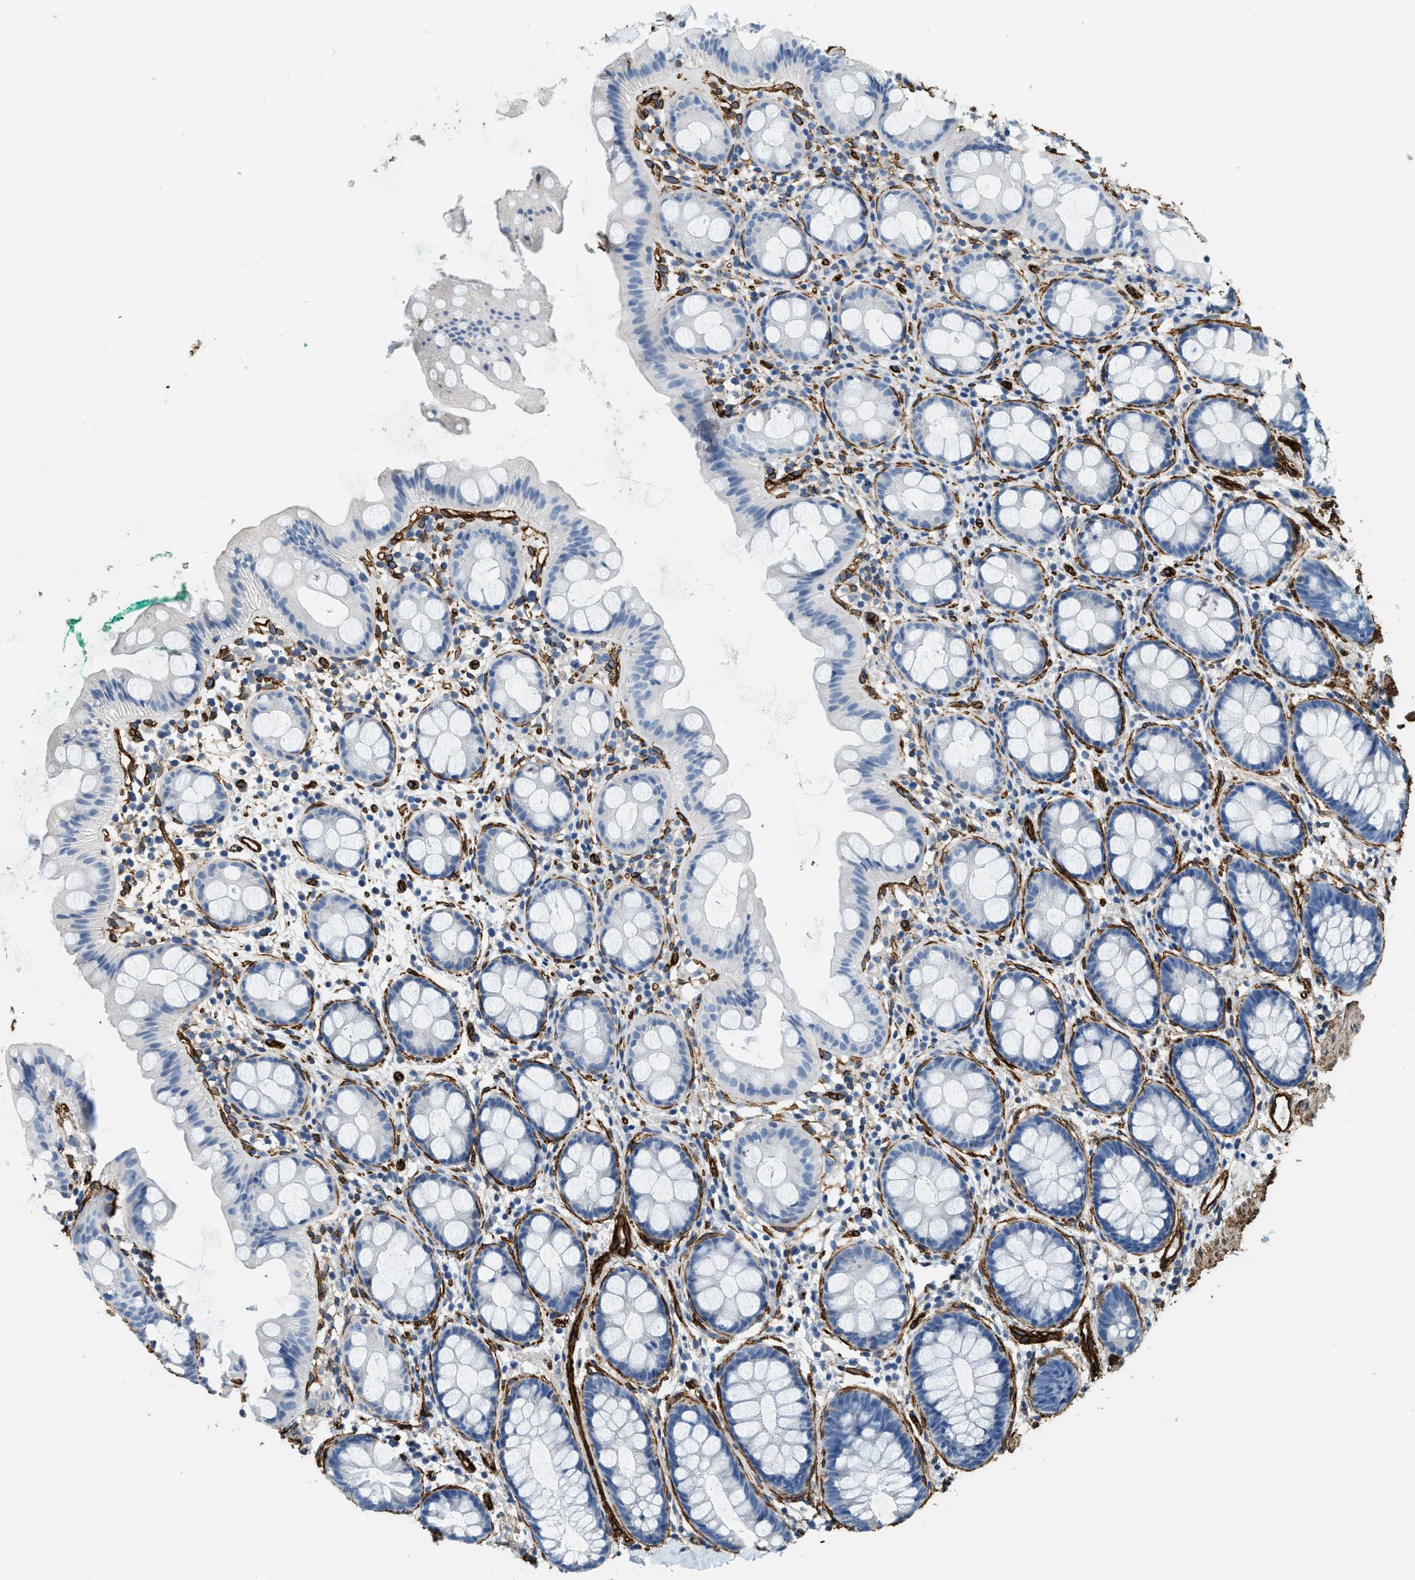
{"staining": {"intensity": "negative", "quantity": "none", "location": "none"}, "tissue": "rectum", "cell_type": "Glandular cells", "image_type": "normal", "snomed": [{"axis": "morphology", "description": "Normal tissue, NOS"}, {"axis": "topography", "description": "Rectum"}], "caption": "Photomicrograph shows no protein expression in glandular cells of benign rectum. Nuclei are stained in blue.", "gene": "TMEM43", "patient": {"sex": "female", "age": 65}}